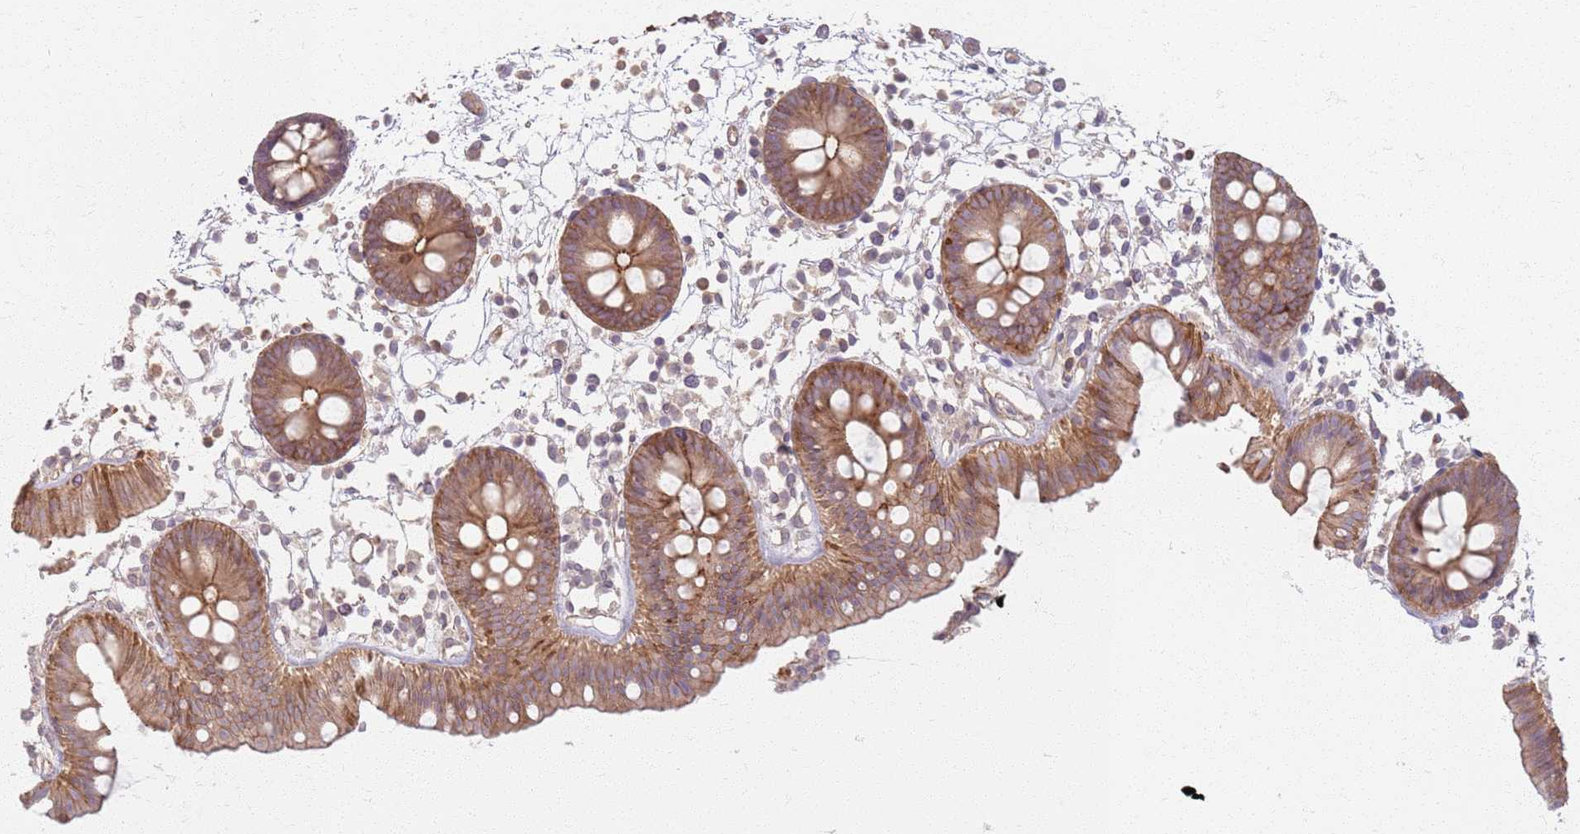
{"staining": {"intensity": "weak", "quantity": "25%-75%", "location": "cytoplasmic/membranous"}, "tissue": "colon", "cell_type": "Endothelial cells", "image_type": "normal", "snomed": [{"axis": "morphology", "description": "Normal tissue, NOS"}, {"axis": "topography", "description": "Colon"}], "caption": "Immunohistochemical staining of benign colon exhibits low levels of weak cytoplasmic/membranous positivity in about 25%-75% of endothelial cells. The staining was performed using DAB (3,3'-diaminobenzidine), with brown indicating positive protein expression. Nuclei are stained blue with hematoxylin.", "gene": "KCNA5", "patient": {"sex": "male", "age": 56}}